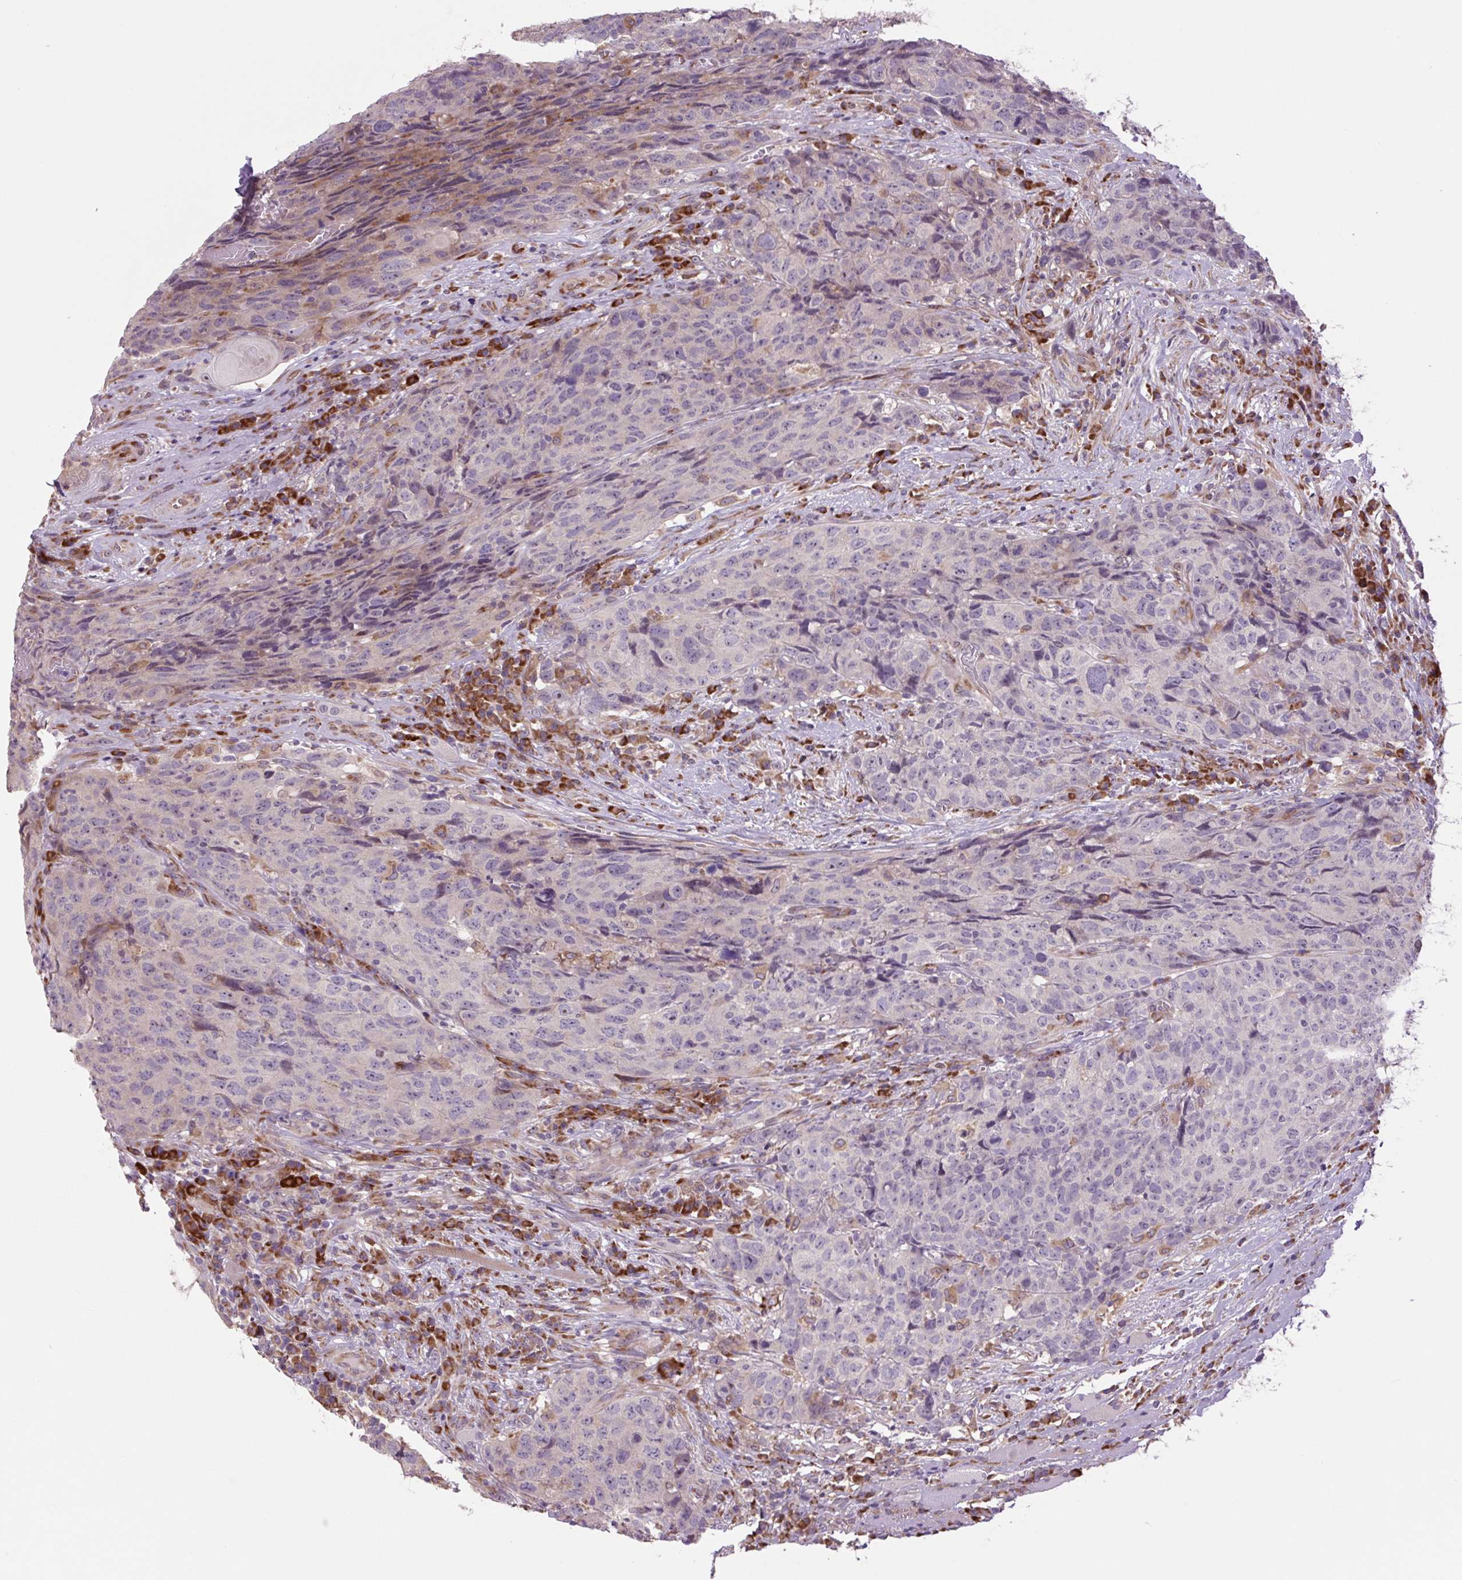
{"staining": {"intensity": "negative", "quantity": "none", "location": "none"}, "tissue": "head and neck cancer", "cell_type": "Tumor cells", "image_type": "cancer", "snomed": [{"axis": "morphology", "description": "Squamous cell carcinoma, NOS"}, {"axis": "topography", "description": "Head-Neck"}], "caption": "A micrograph of human squamous cell carcinoma (head and neck) is negative for staining in tumor cells.", "gene": "PLA2G4A", "patient": {"sex": "male", "age": 66}}